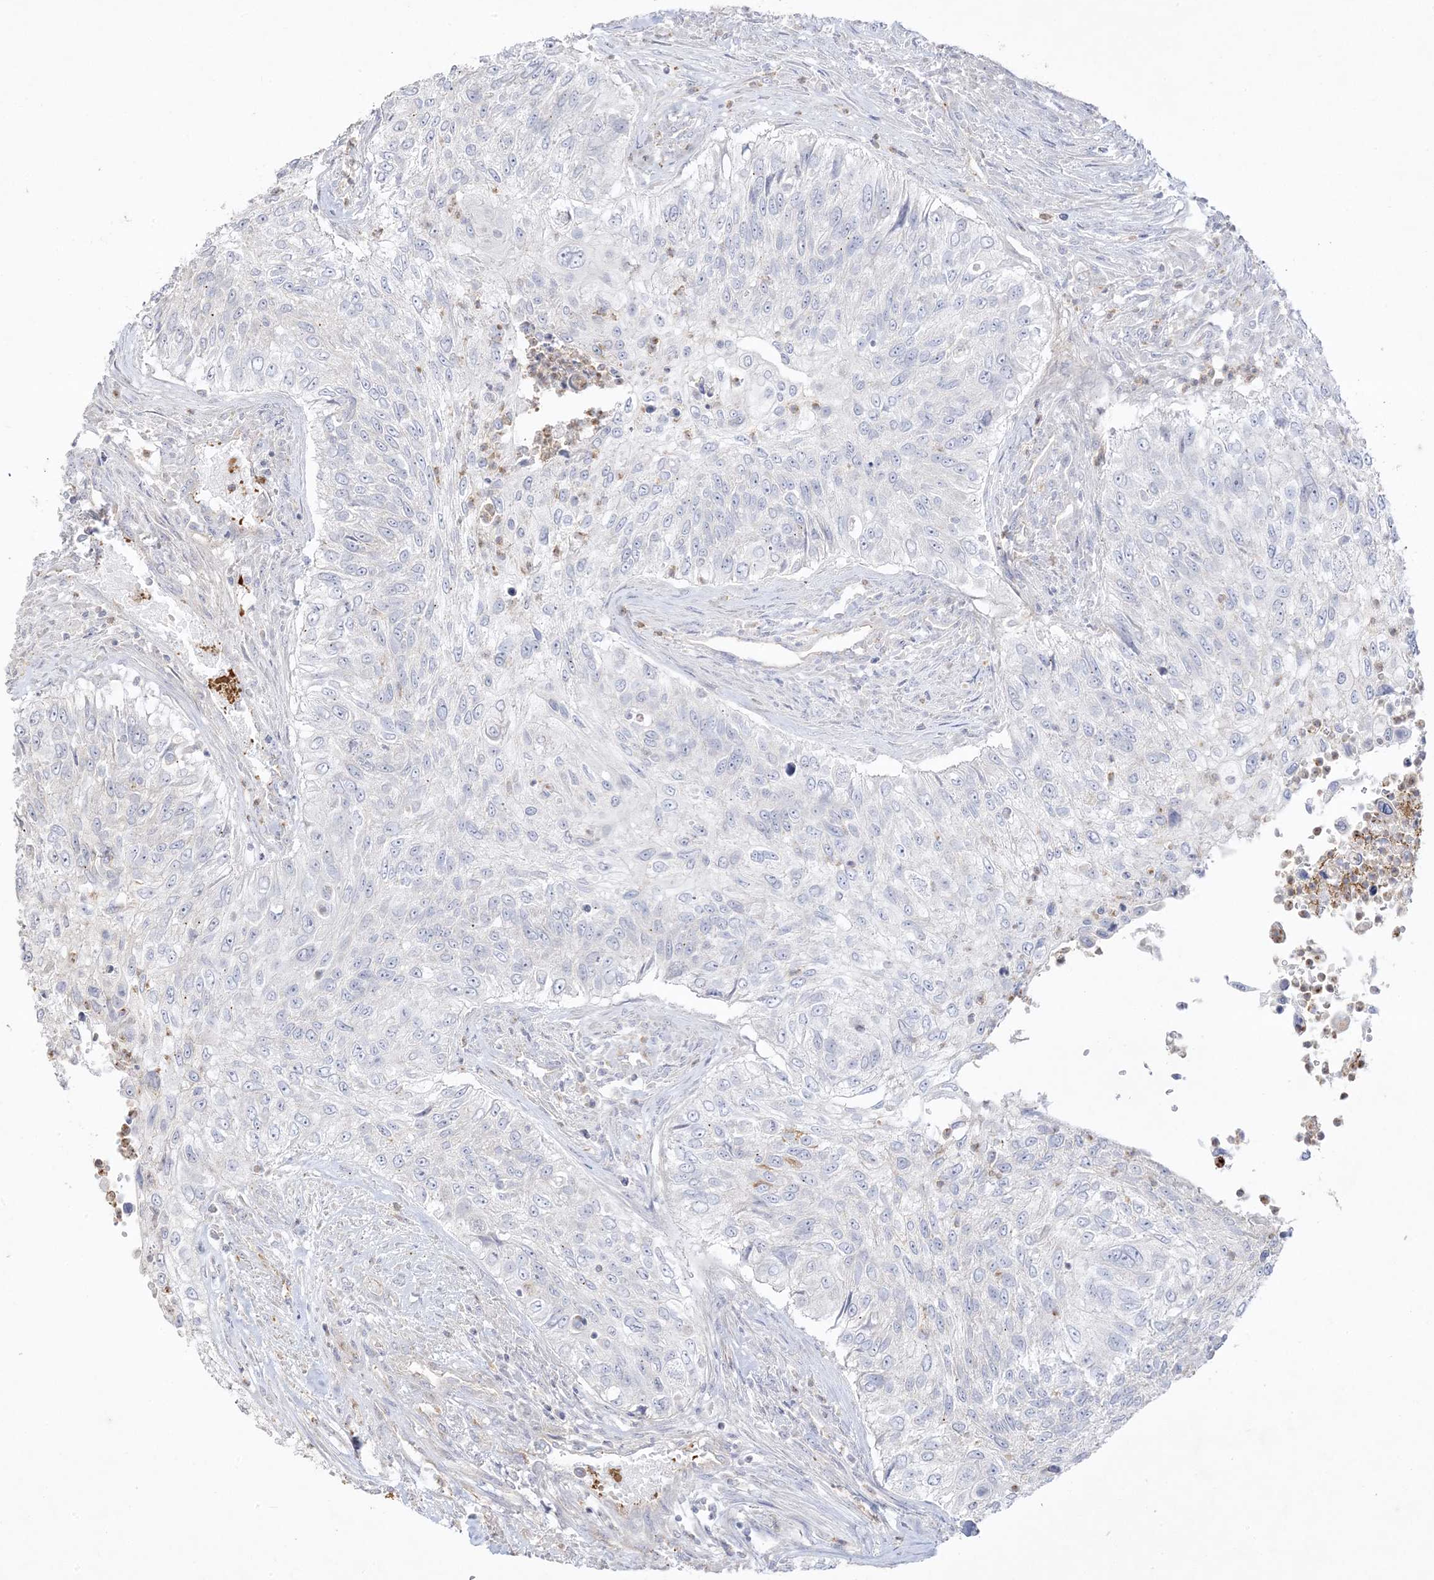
{"staining": {"intensity": "negative", "quantity": "none", "location": "none"}, "tissue": "urothelial cancer", "cell_type": "Tumor cells", "image_type": "cancer", "snomed": [{"axis": "morphology", "description": "Urothelial carcinoma, High grade"}, {"axis": "topography", "description": "Urinary bladder"}], "caption": "DAB immunohistochemical staining of human urothelial carcinoma (high-grade) demonstrates no significant staining in tumor cells. (DAB (3,3'-diaminobenzidine) IHC visualized using brightfield microscopy, high magnification).", "gene": "TRANK1", "patient": {"sex": "female", "age": 60}}